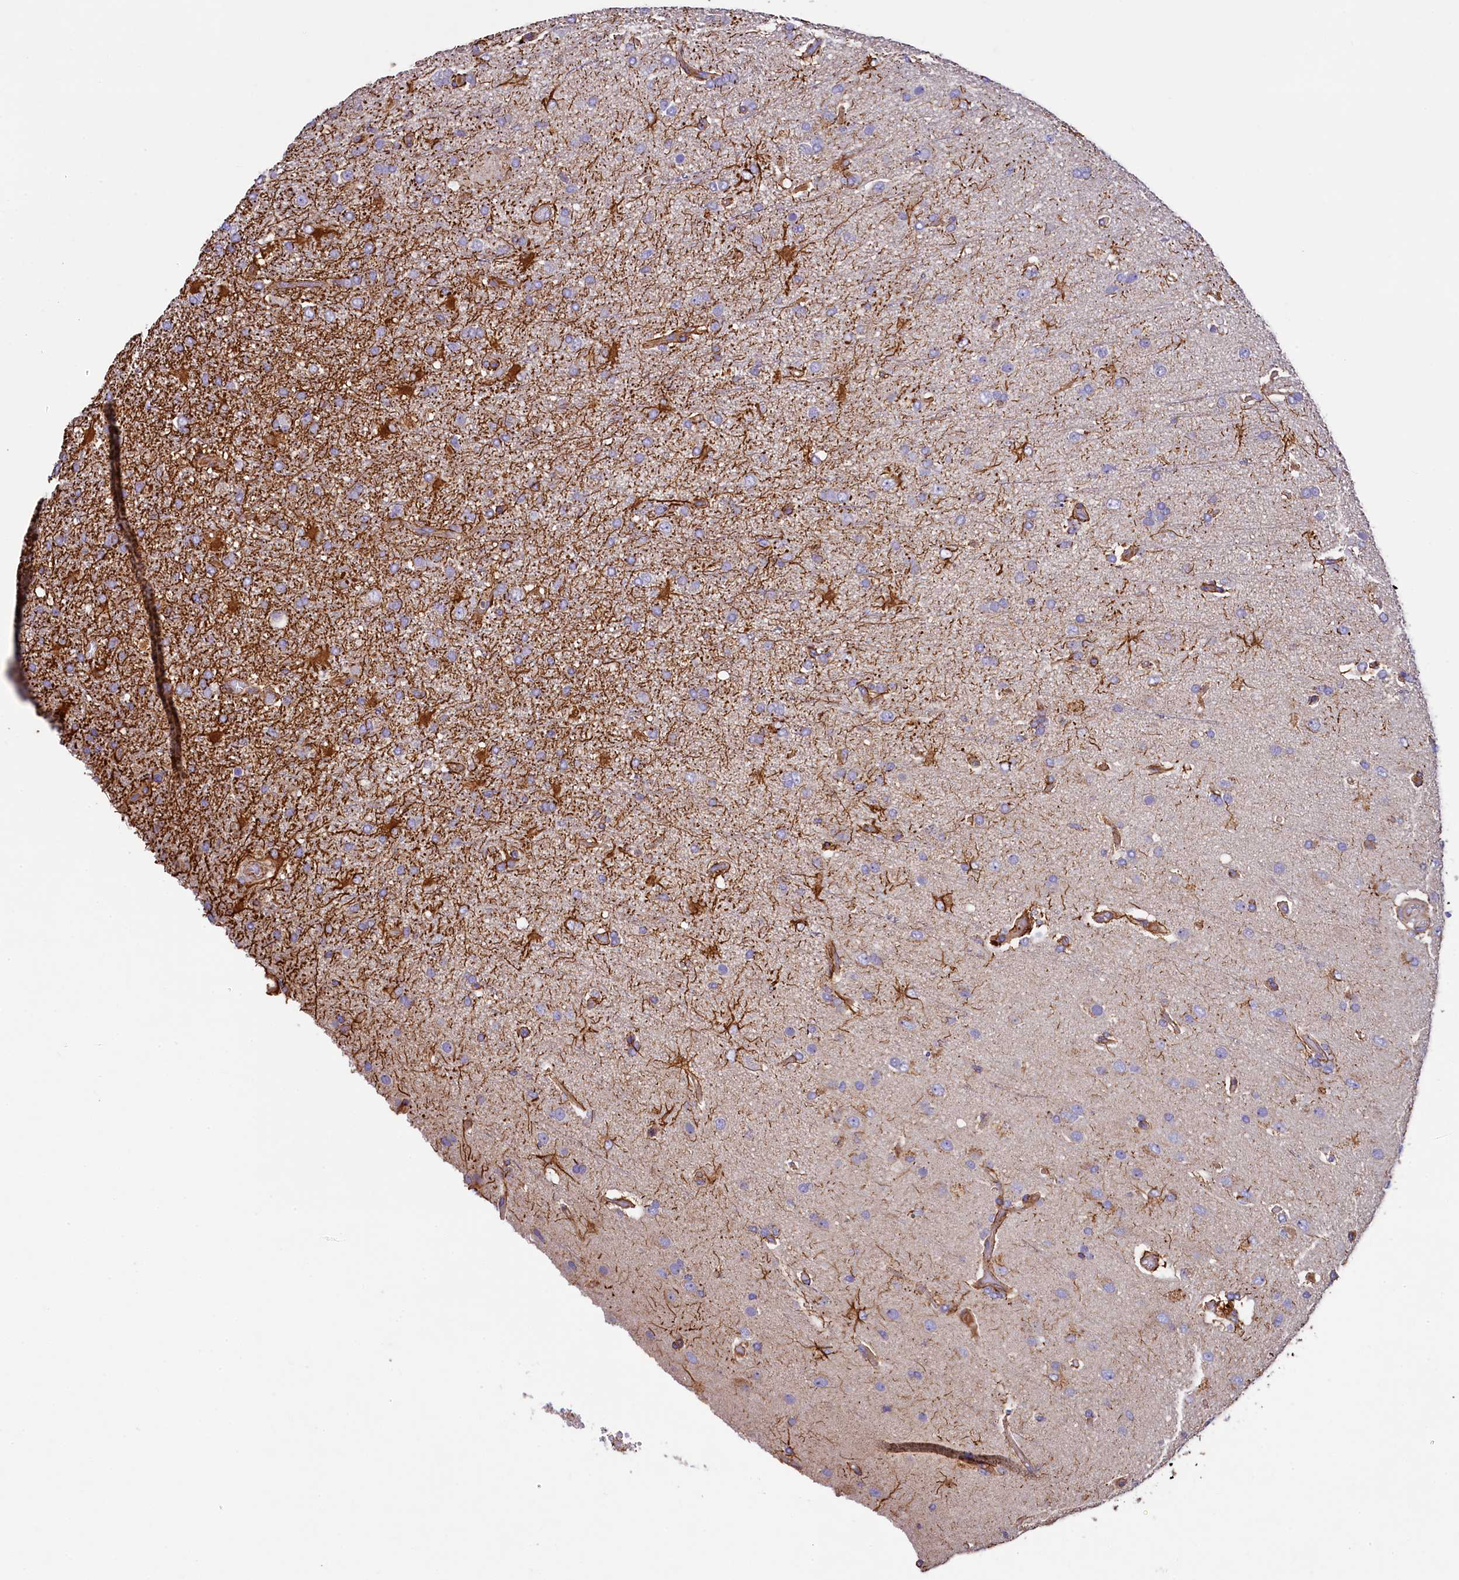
{"staining": {"intensity": "moderate", "quantity": "25%-75%", "location": "cytoplasmic/membranous"}, "tissue": "glioma", "cell_type": "Tumor cells", "image_type": "cancer", "snomed": [{"axis": "morphology", "description": "Glioma, malignant, High grade"}, {"axis": "topography", "description": "Brain"}], "caption": "Malignant glioma (high-grade) tissue reveals moderate cytoplasmic/membranous staining in about 25%-75% of tumor cells, visualized by immunohistochemistry. (brown staining indicates protein expression, while blue staining denotes nuclei).", "gene": "CLYBL", "patient": {"sex": "female", "age": 74}}